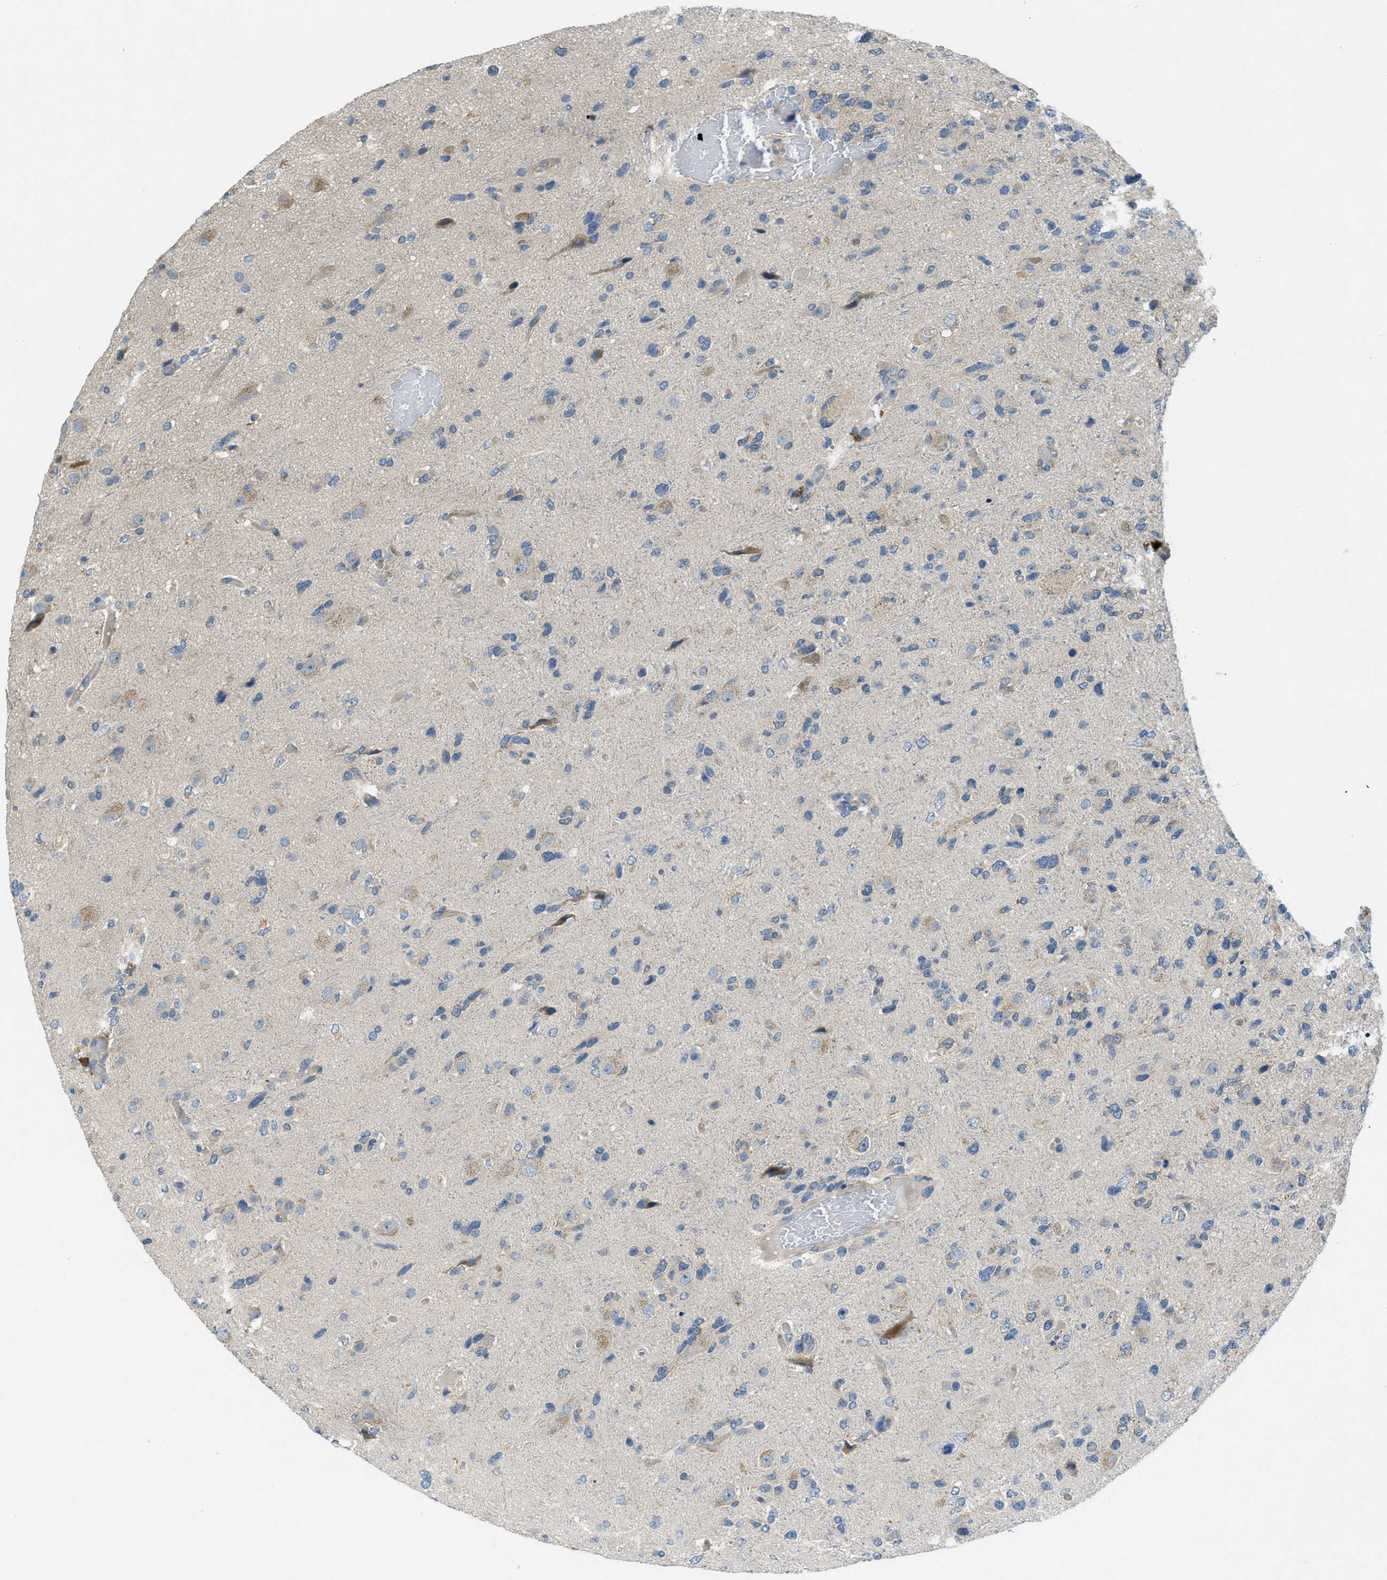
{"staining": {"intensity": "negative", "quantity": "none", "location": "none"}, "tissue": "glioma", "cell_type": "Tumor cells", "image_type": "cancer", "snomed": [{"axis": "morphology", "description": "Glioma, malignant, High grade"}, {"axis": "topography", "description": "Brain"}], "caption": "Immunohistochemical staining of human malignant glioma (high-grade) shows no significant staining in tumor cells. (DAB (3,3'-diaminobenzidine) immunohistochemistry visualized using brightfield microscopy, high magnification).", "gene": "RIPK2", "patient": {"sex": "female", "age": 58}}